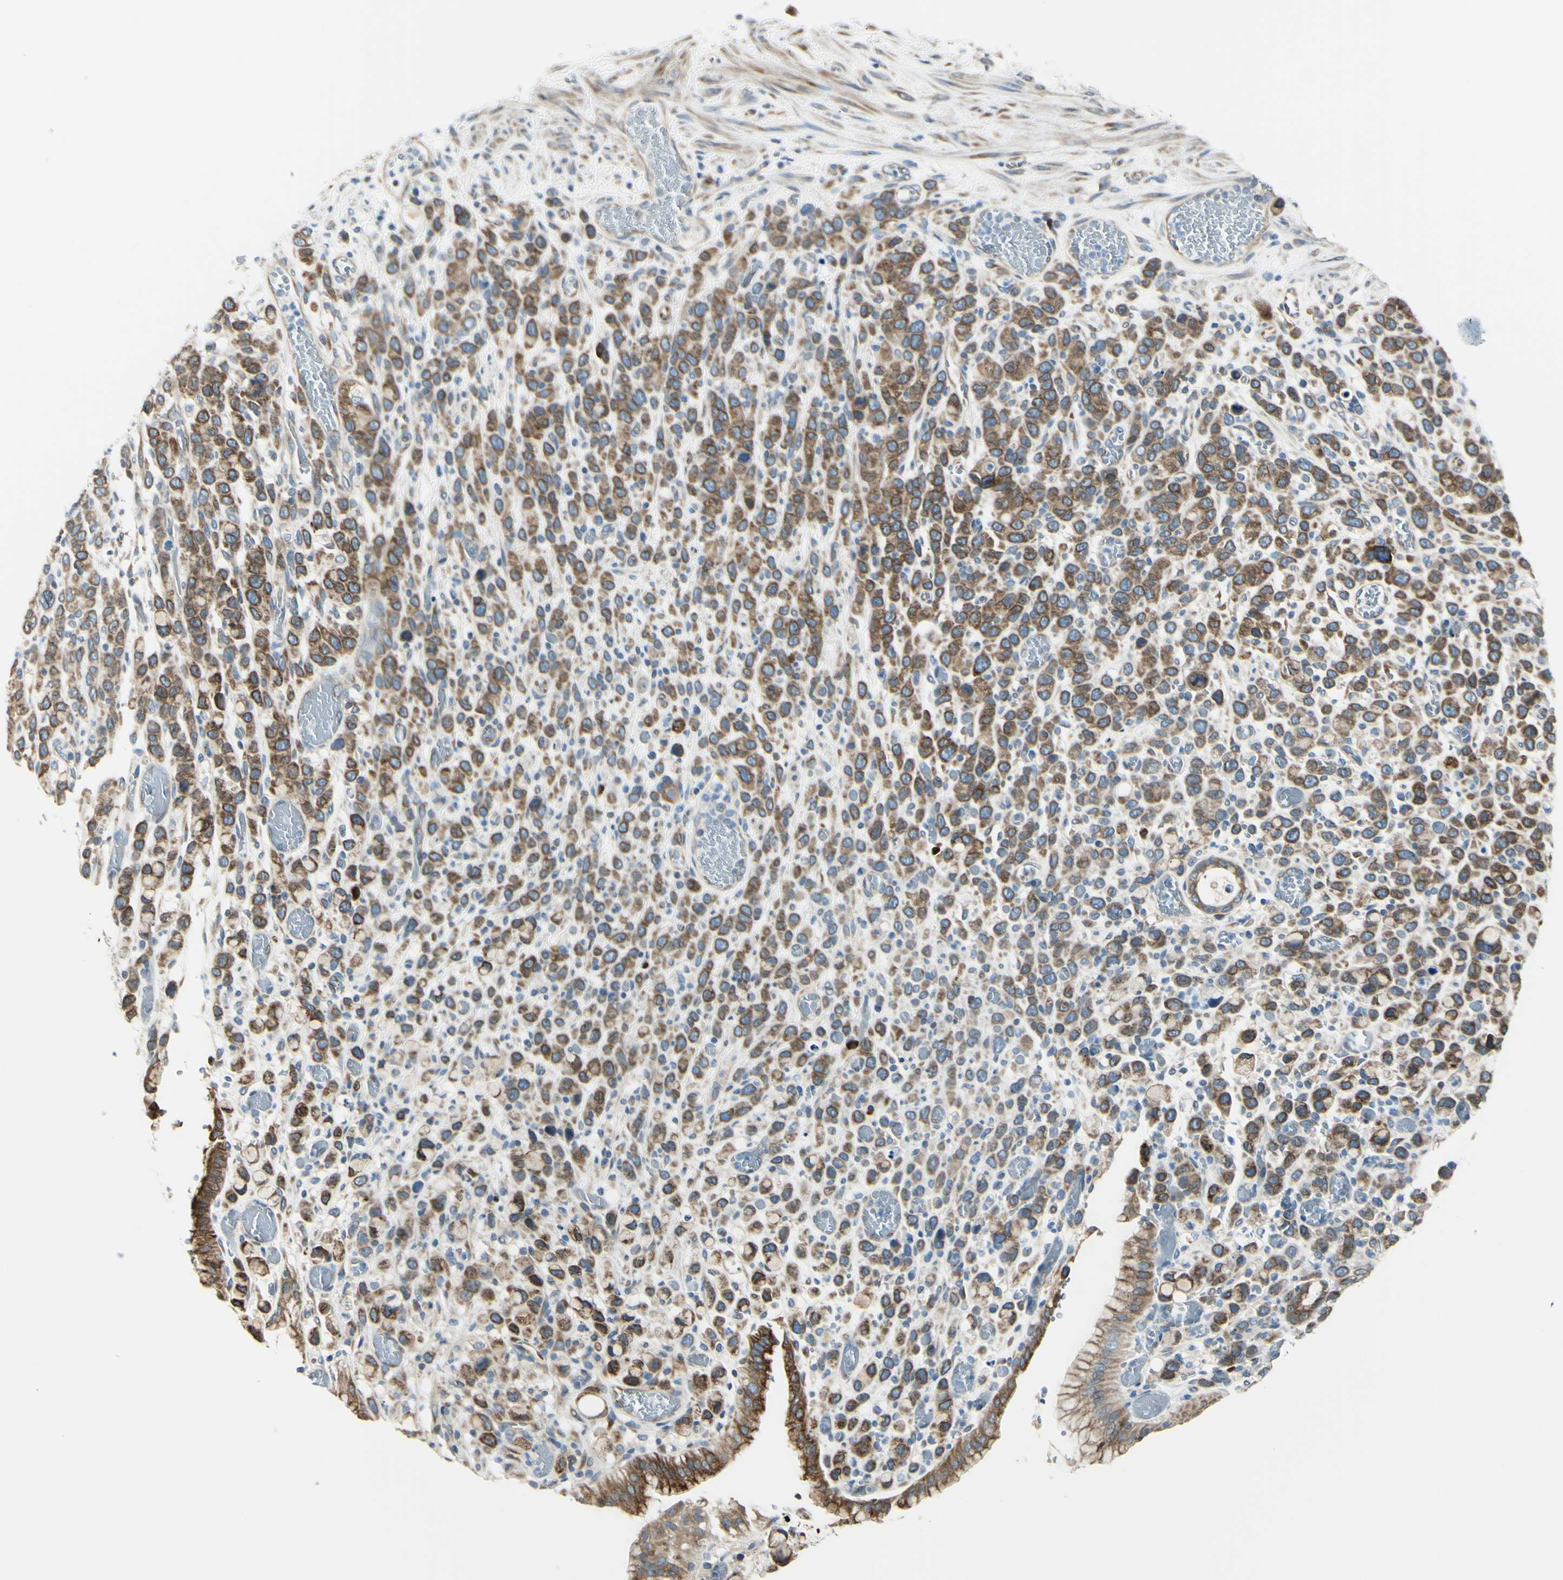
{"staining": {"intensity": "strong", "quantity": ">75%", "location": "cytoplasmic/membranous"}, "tissue": "stomach cancer", "cell_type": "Tumor cells", "image_type": "cancer", "snomed": [{"axis": "morphology", "description": "Normal tissue, NOS"}, {"axis": "morphology", "description": "Adenocarcinoma, NOS"}, {"axis": "morphology", "description": "Adenocarcinoma, High grade"}, {"axis": "topography", "description": "Stomach, upper"}, {"axis": "topography", "description": "Stomach"}], "caption": "Adenocarcinoma (stomach) stained with DAB (3,3'-diaminobenzidine) immunohistochemistry exhibits high levels of strong cytoplasmic/membranous expression in about >75% of tumor cells. (Stains: DAB in brown, nuclei in blue, Microscopy: brightfield microscopy at high magnification).", "gene": "SELENOS", "patient": {"sex": "female", "age": 65}}